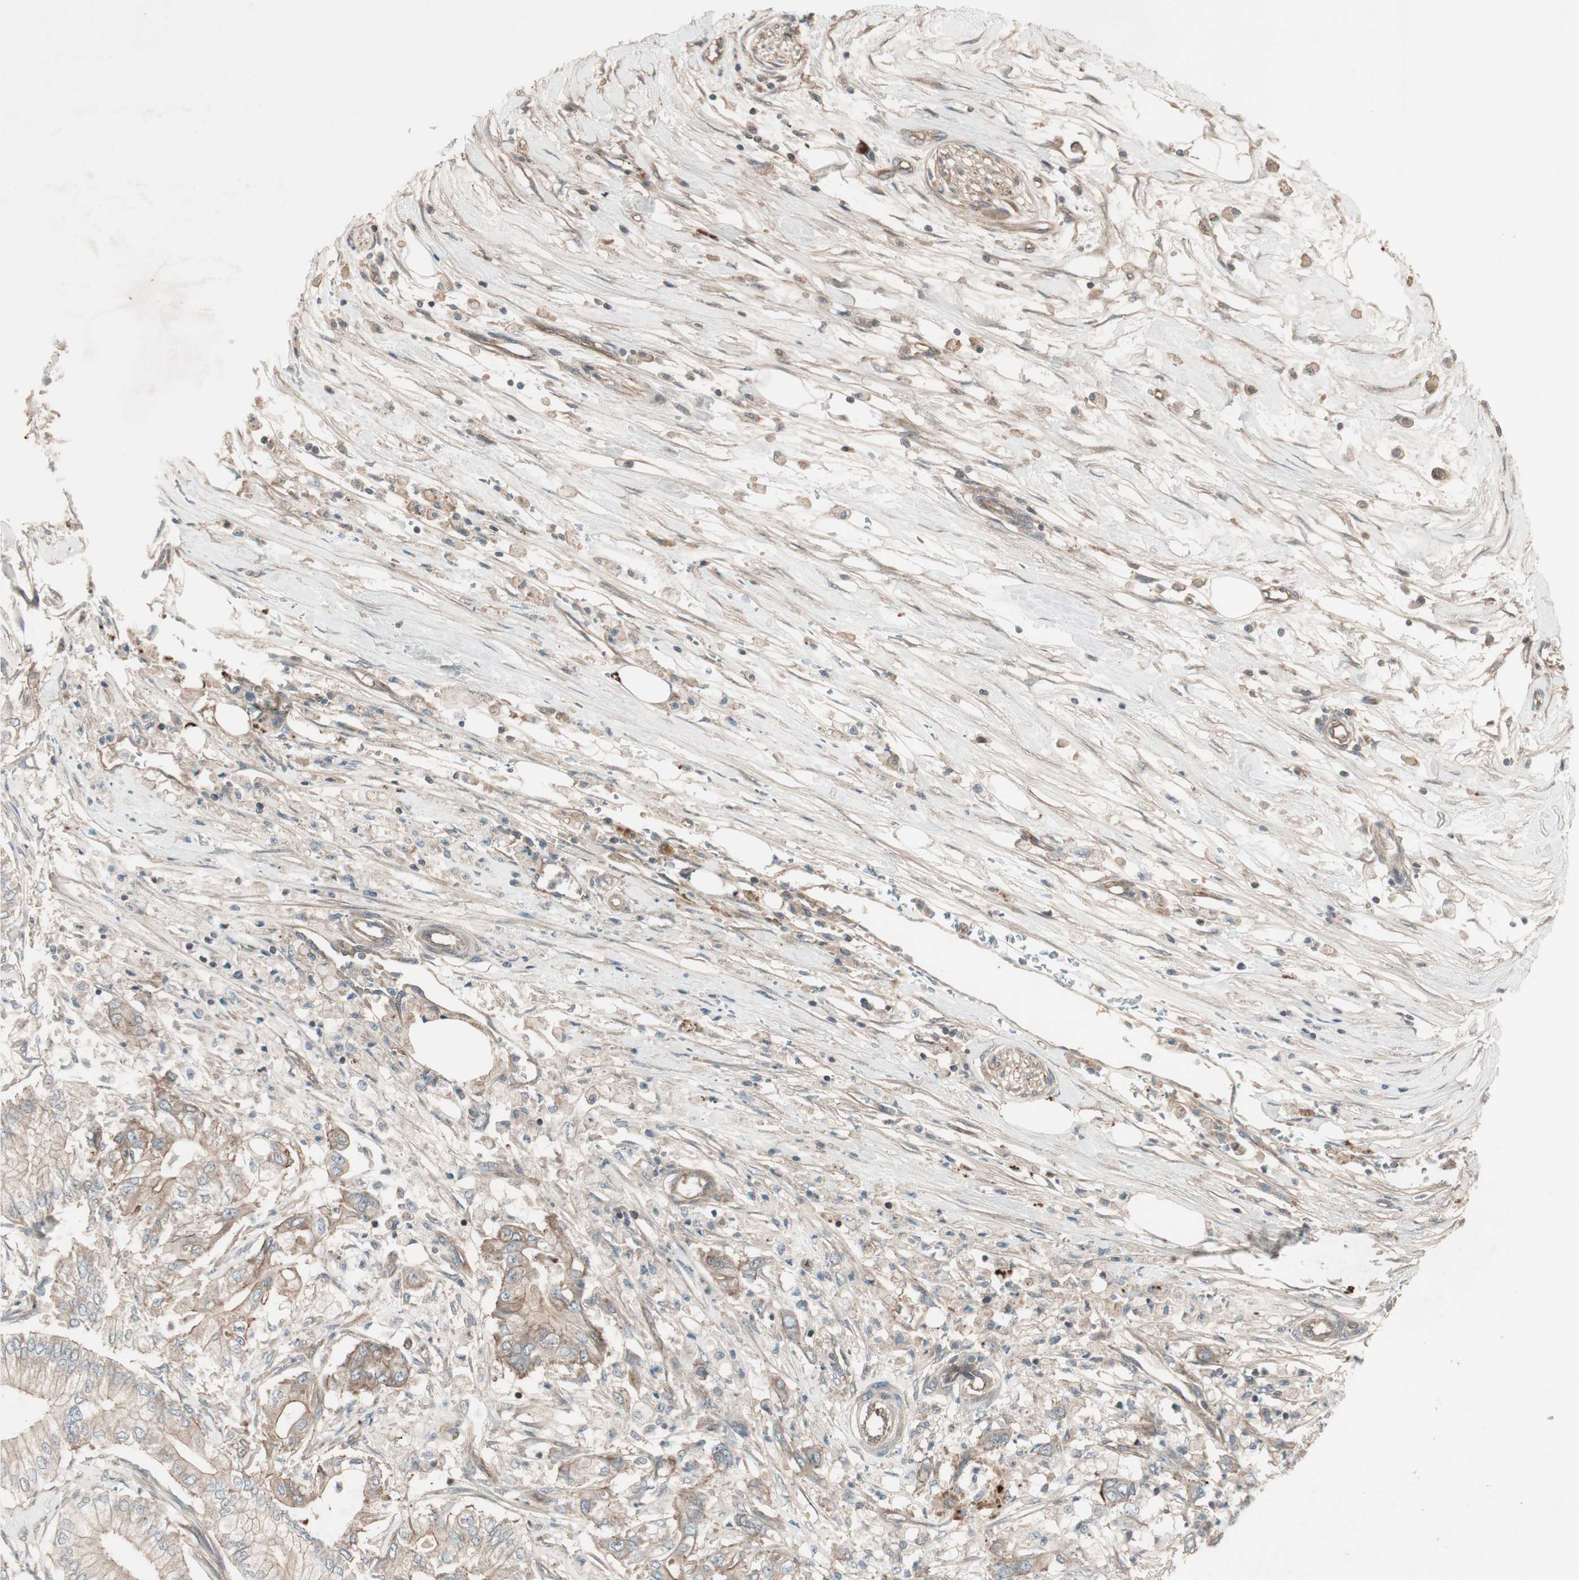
{"staining": {"intensity": "moderate", "quantity": "25%-75%", "location": "cytoplasmic/membranous"}, "tissue": "pancreatic cancer", "cell_type": "Tumor cells", "image_type": "cancer", "snomed": [{"axis": "morphology", "description": "Adenocarcinoma, NOS"}, {"axis": "topography", "description": "Pancreas"}], "caption": "Immunohistochemical staining of pancreatic cancer (adenocarcinoma) displays medium levels of moderate cytoplasmic/membranous expression in approximately 25%-75% of tumor cells.", "gene": "TFPI", "patient": {"sex": "male", "age": 70}}